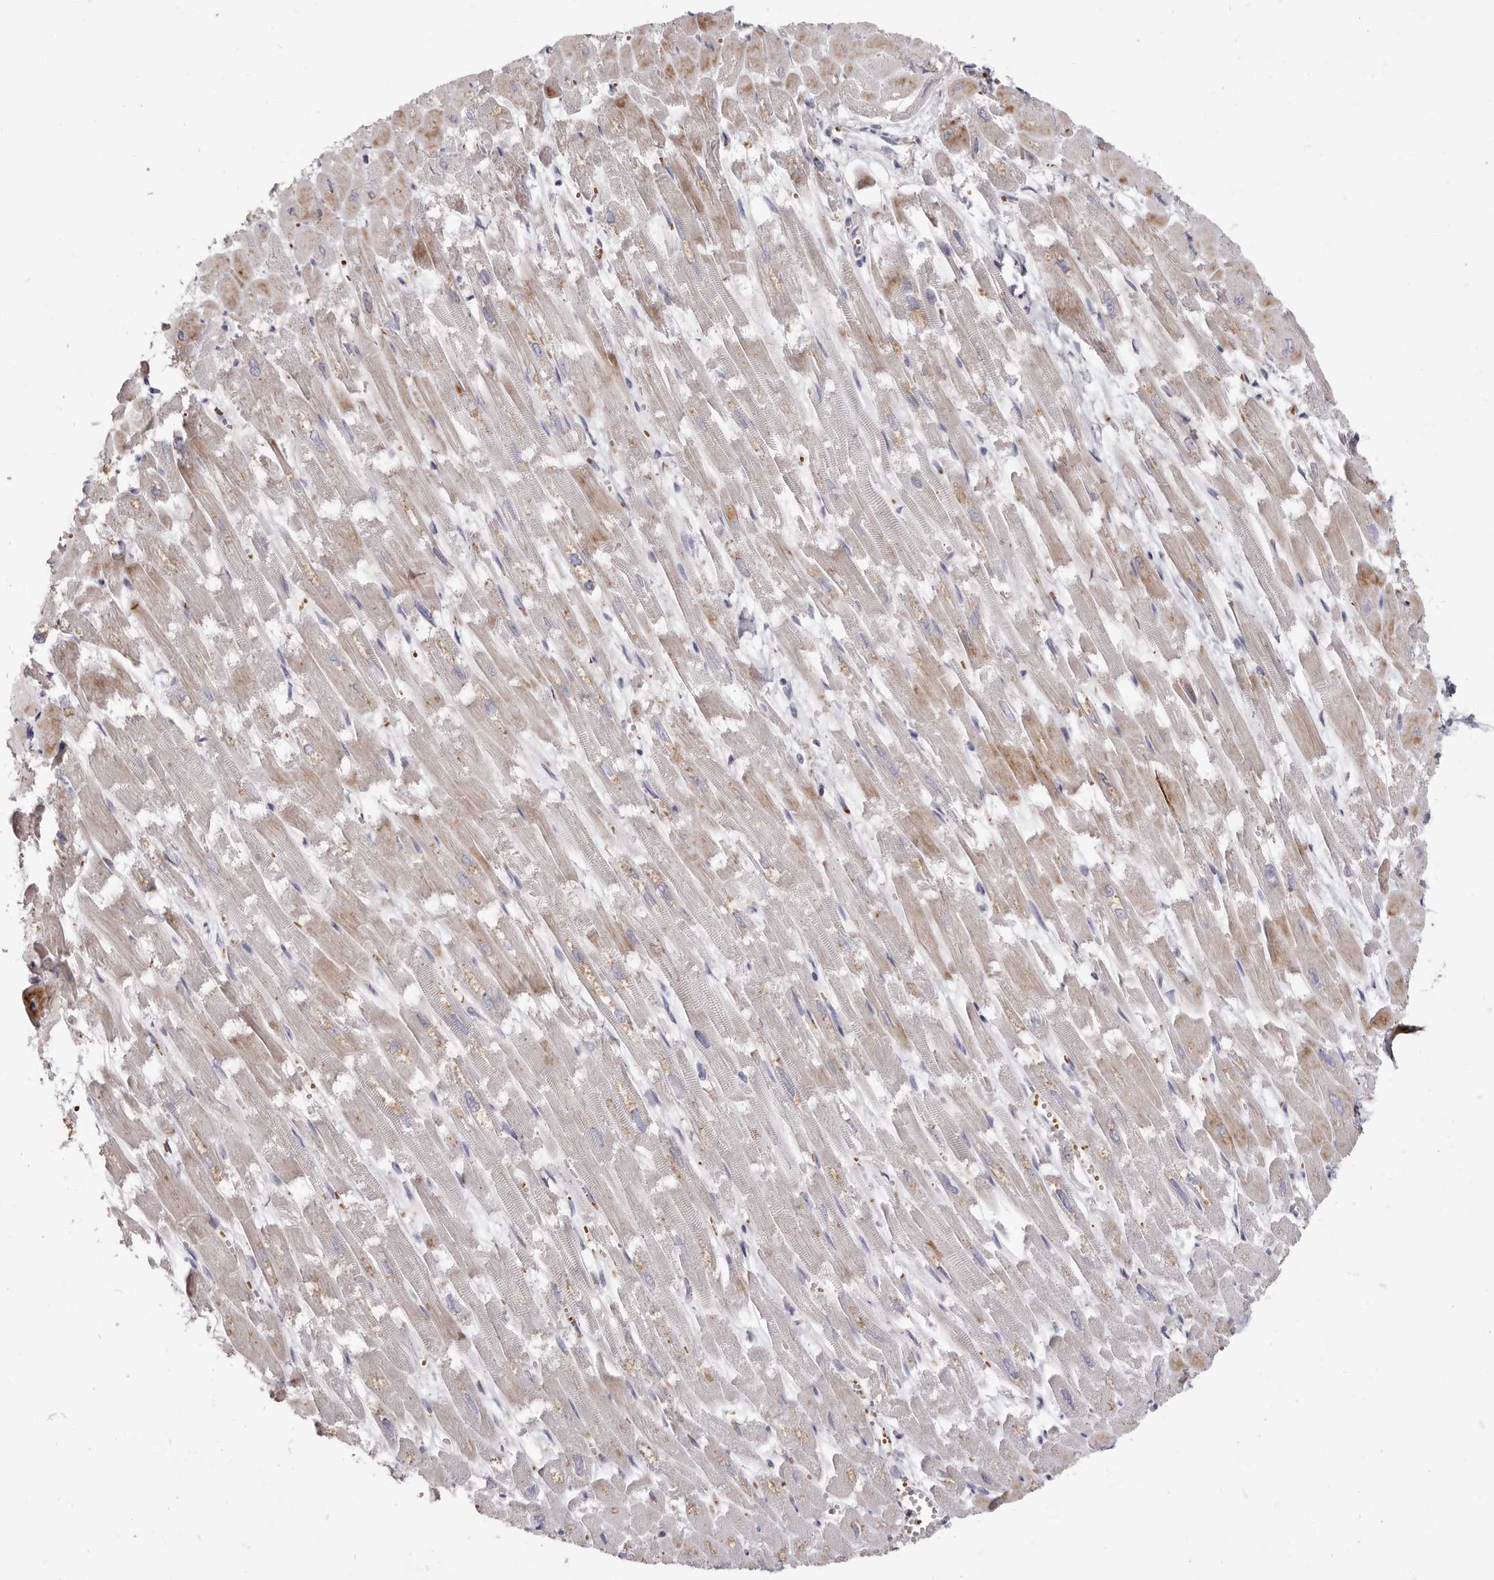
{"staining": {"intensity": "moderate", "quantity": "25%-75%", "location": "cytoplasmic/membranous"}, "tissue": "heart muscle", "cell_type": "Cardiomyocytes", "image_type": "normal", "snomed": [{"axis": "morphology", "description": "Normal tissue, NOS"}, {"axis": "topography", "description": "Heart"}], "caption": "Protein analysis of unremarkable heart muscle displays moderate cytoplasmic/membranous positivity in approximately 25%-75% of cardiomyocytes. (Brightfield microscopy of DAB IHC at high magnification).", "gene": "AIDA", "patient": {"sex": "male", "age": 54}}